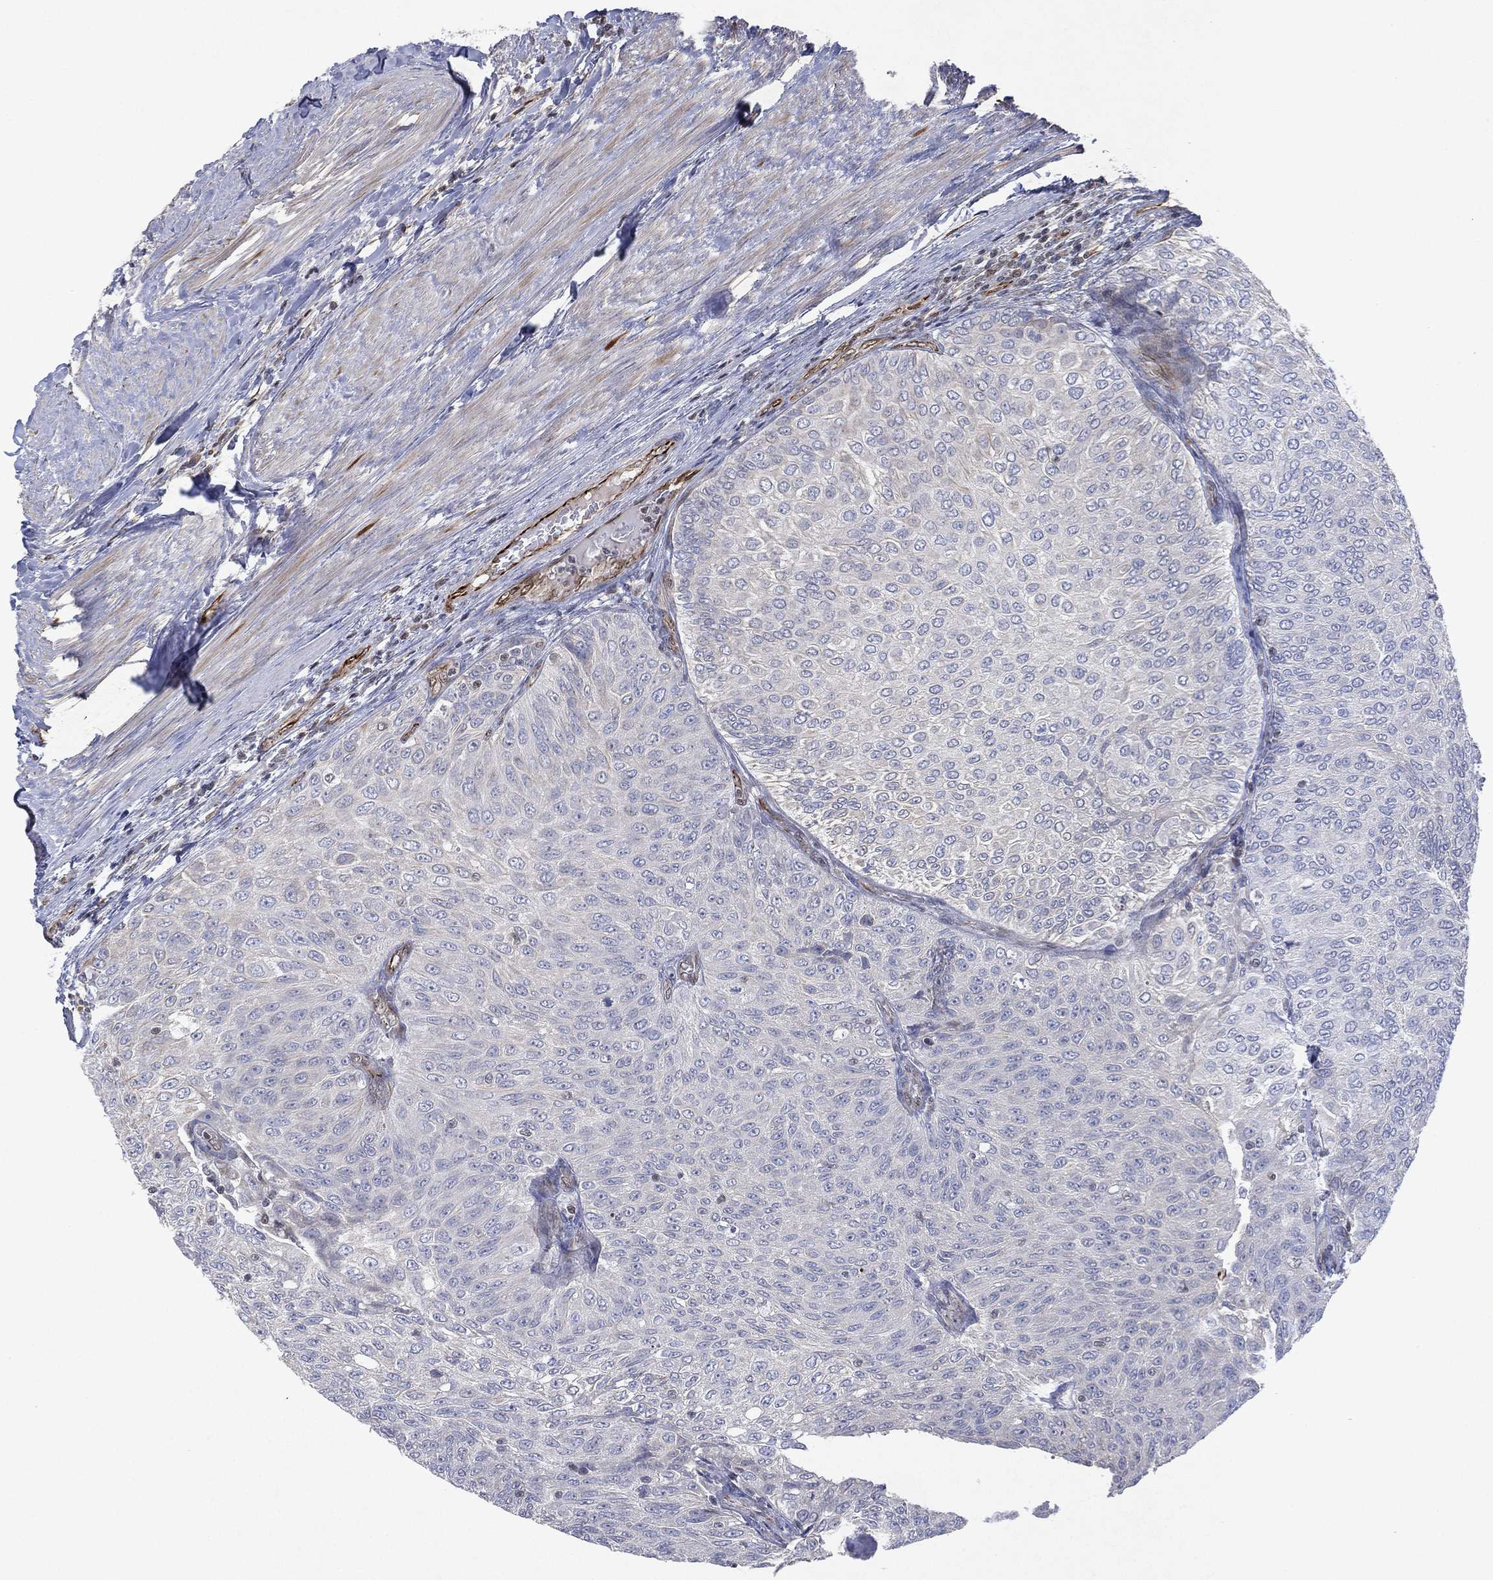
{"staining": {"intensity": "negative", "quantity": "none", "location": "none"}, "tissue": "urothelial cancer", "cell_type": "Tumor cells", "image_type": "cancer", "snomed": [{"axis": "morphology", "description": "Urothelial carcinoma, Low grade"}, {"axis": "topography", "description": "Ureter, NOS"}, {"axis": "topography", "description": "Urinary bladder"}], "caption": "Immunohistochemistry (IHC) image of low-grade urothelial carcinoma stained for a protein (brown), which displays no expression in tumor cells. (Stains: DAB immunohistochemistry with hematoxylin counter stain, Microscopy: brightfield microscopy at high magnification).", "gene": "FLI1", "patient": {"sex": "male", "age": 78}}